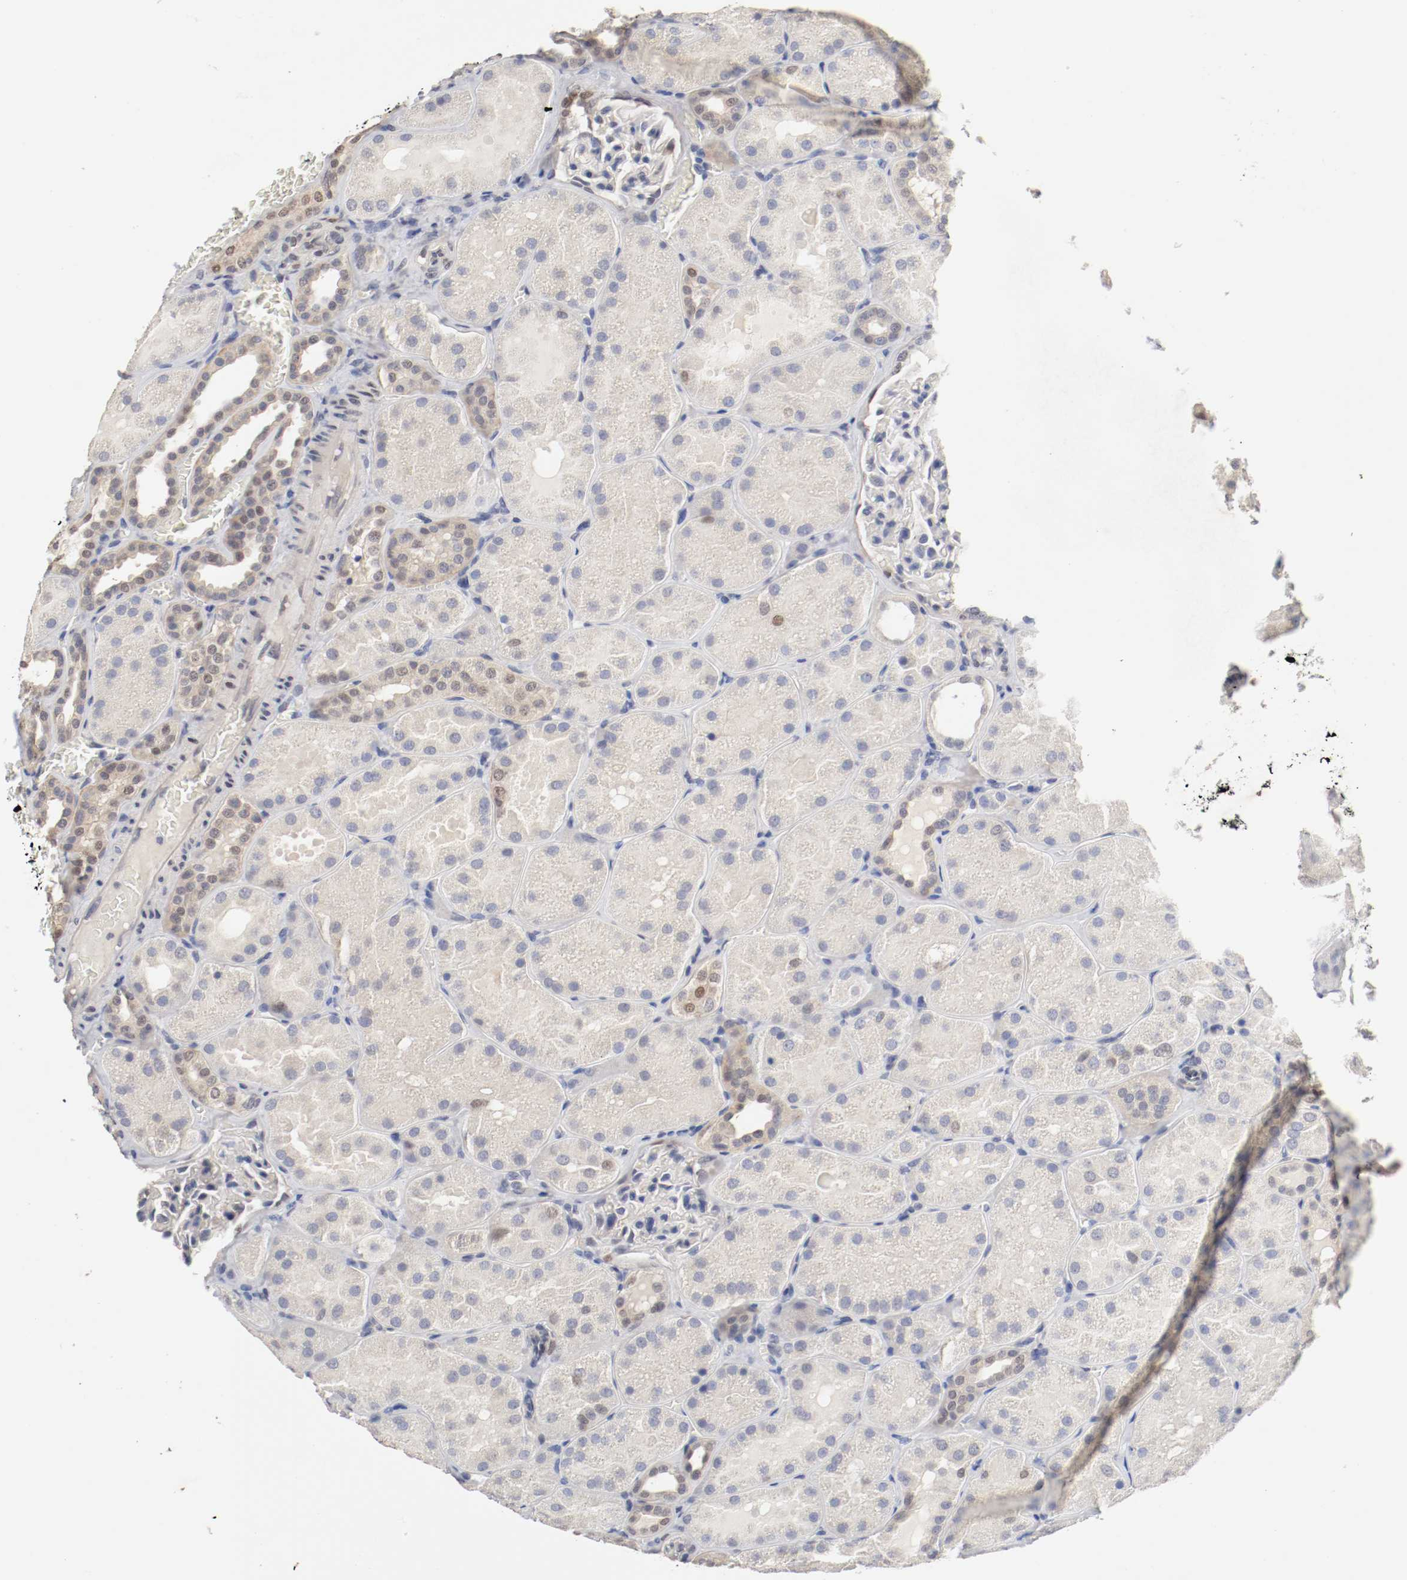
{"staining": {"intensity": "negative", "quantity": "none", "location": "none"}, "tissue": "kidney", "cell_type": "Cells in glomeruli", "image_type": "normal", "snomed": [{"axis": "morphology", "description": "Normal tissue, NOS"}, {"axis": "topography", "description": "Kidney"}], "caption": "This micrograph is of unremarkable kidney stained with immunohistochemistry to label a protein in brown with the nuclei are counter-stained blue. There is no staining in cells in glomeruli.", "gene": "FOSL2", "patient": {"sex": "male", "age": 28}}